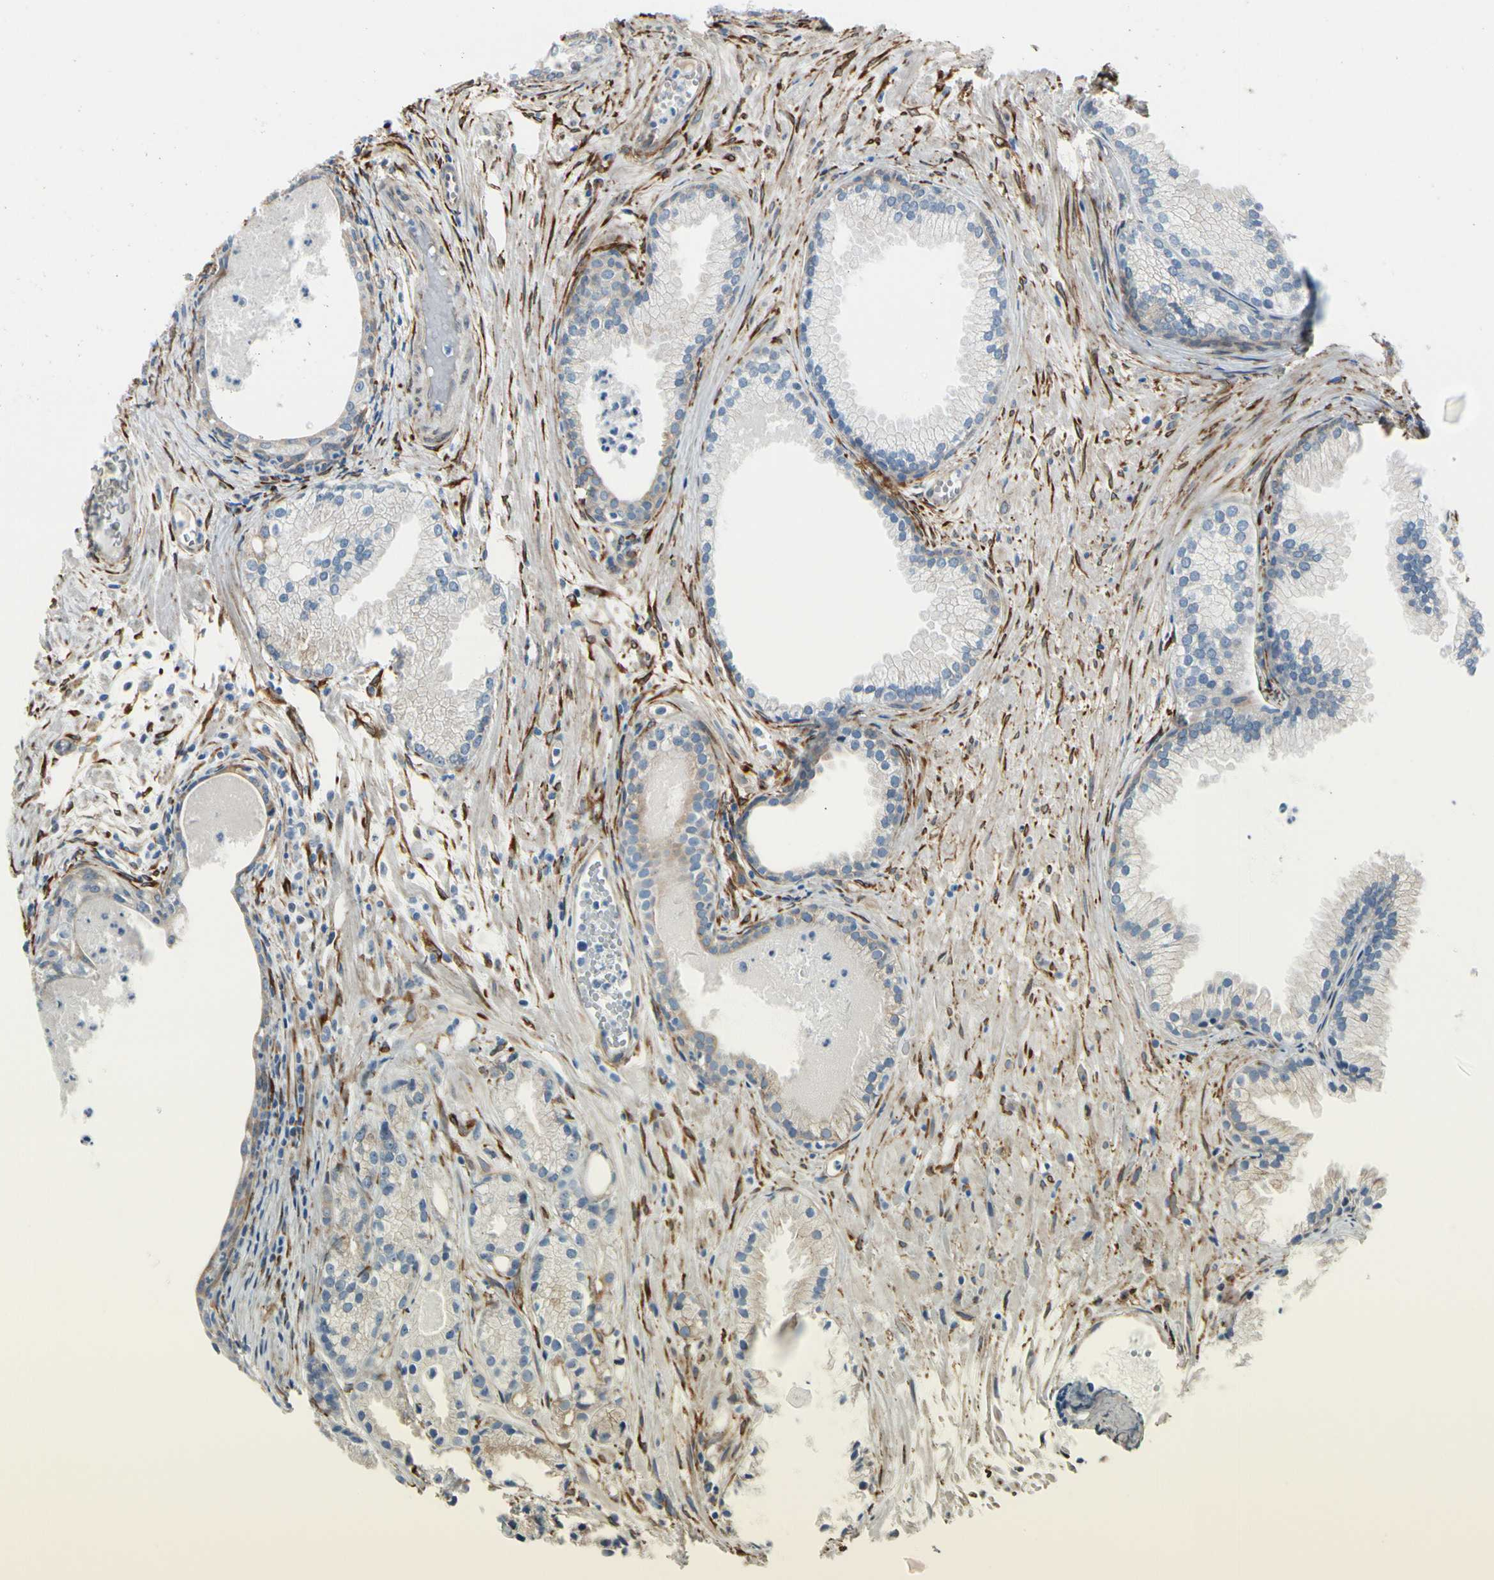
{"staining": {"intensity": "weak", "quantity": "25%-75%", "location": "cytoplasmic/membranous"}, "tissue": "prostate cancer", "cell_type": "Tumor cells", "image_type": "cancer", "snomed": [{"axis": "morphology", "description": "Adenocarcinoma, Low grade"}, {"axis": "topography", "description": "Prostate"}], "caption": "The immunohistochemical stain labels weak cytoplasmic/membranous expression in tumor cells of prostate cancer (low-grade adenocarcinoma) tissue.", "gene": "FKBP7", "patient": {"sex": "male", "age": 72}}